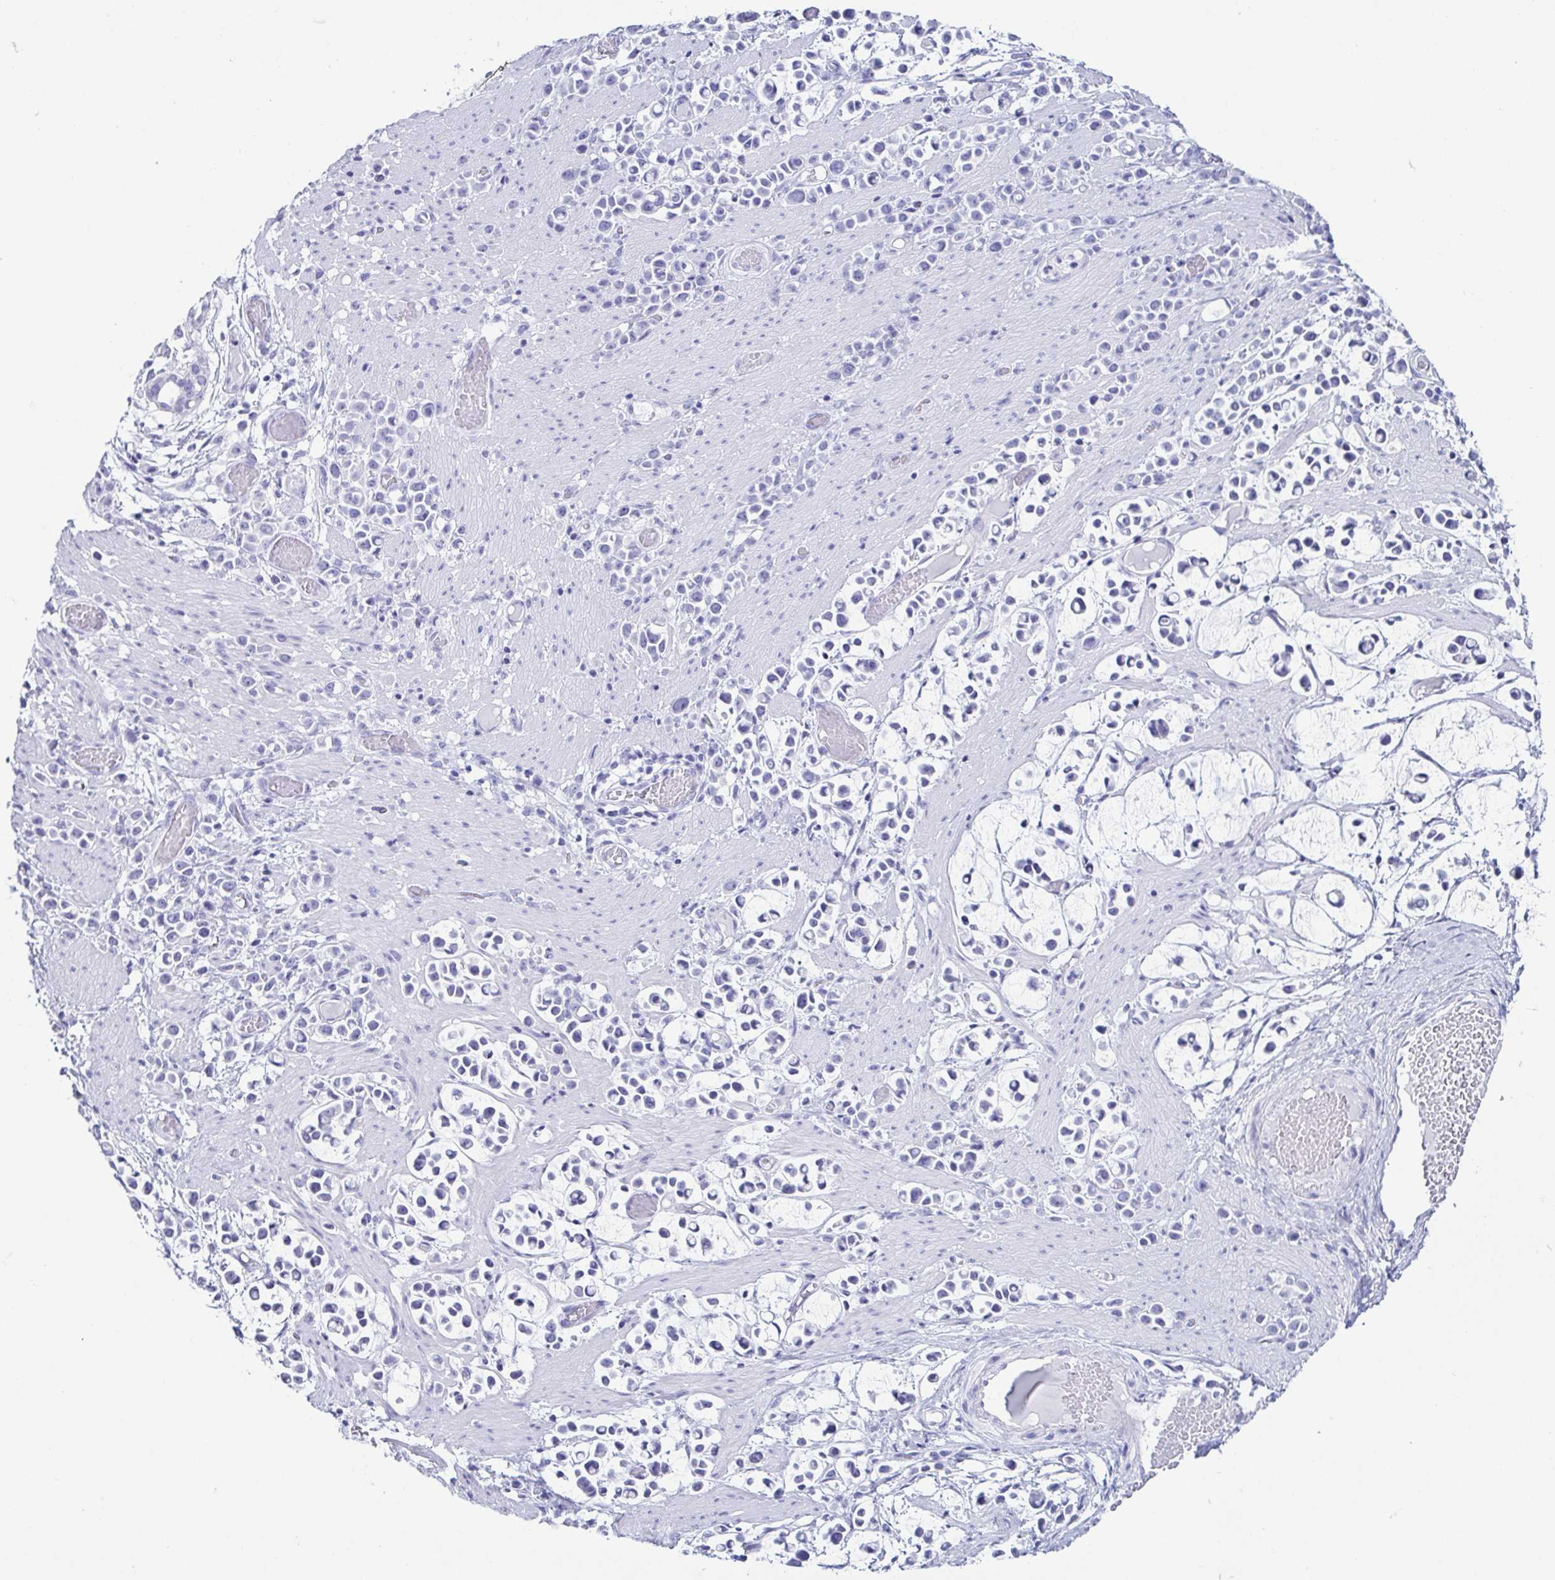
{"staining": {"intensity": "negative", "quantity": "none", "location": "none"}, "tissue": "stomach cancer", "cell_type": "Tumor cells", "image_type": "cancer", "snomed": [{"axis": "morphology", "description": "Adenocarcinoma, NOS"}, {"axis": "topography", "description": "Stomach"}], "caption": "A photomicrograph of human stomach adenocarcinoma is negative for staining in tumor cells.", "gene": "CD164L2", "patient": {"sex": "male", "age": 82}}